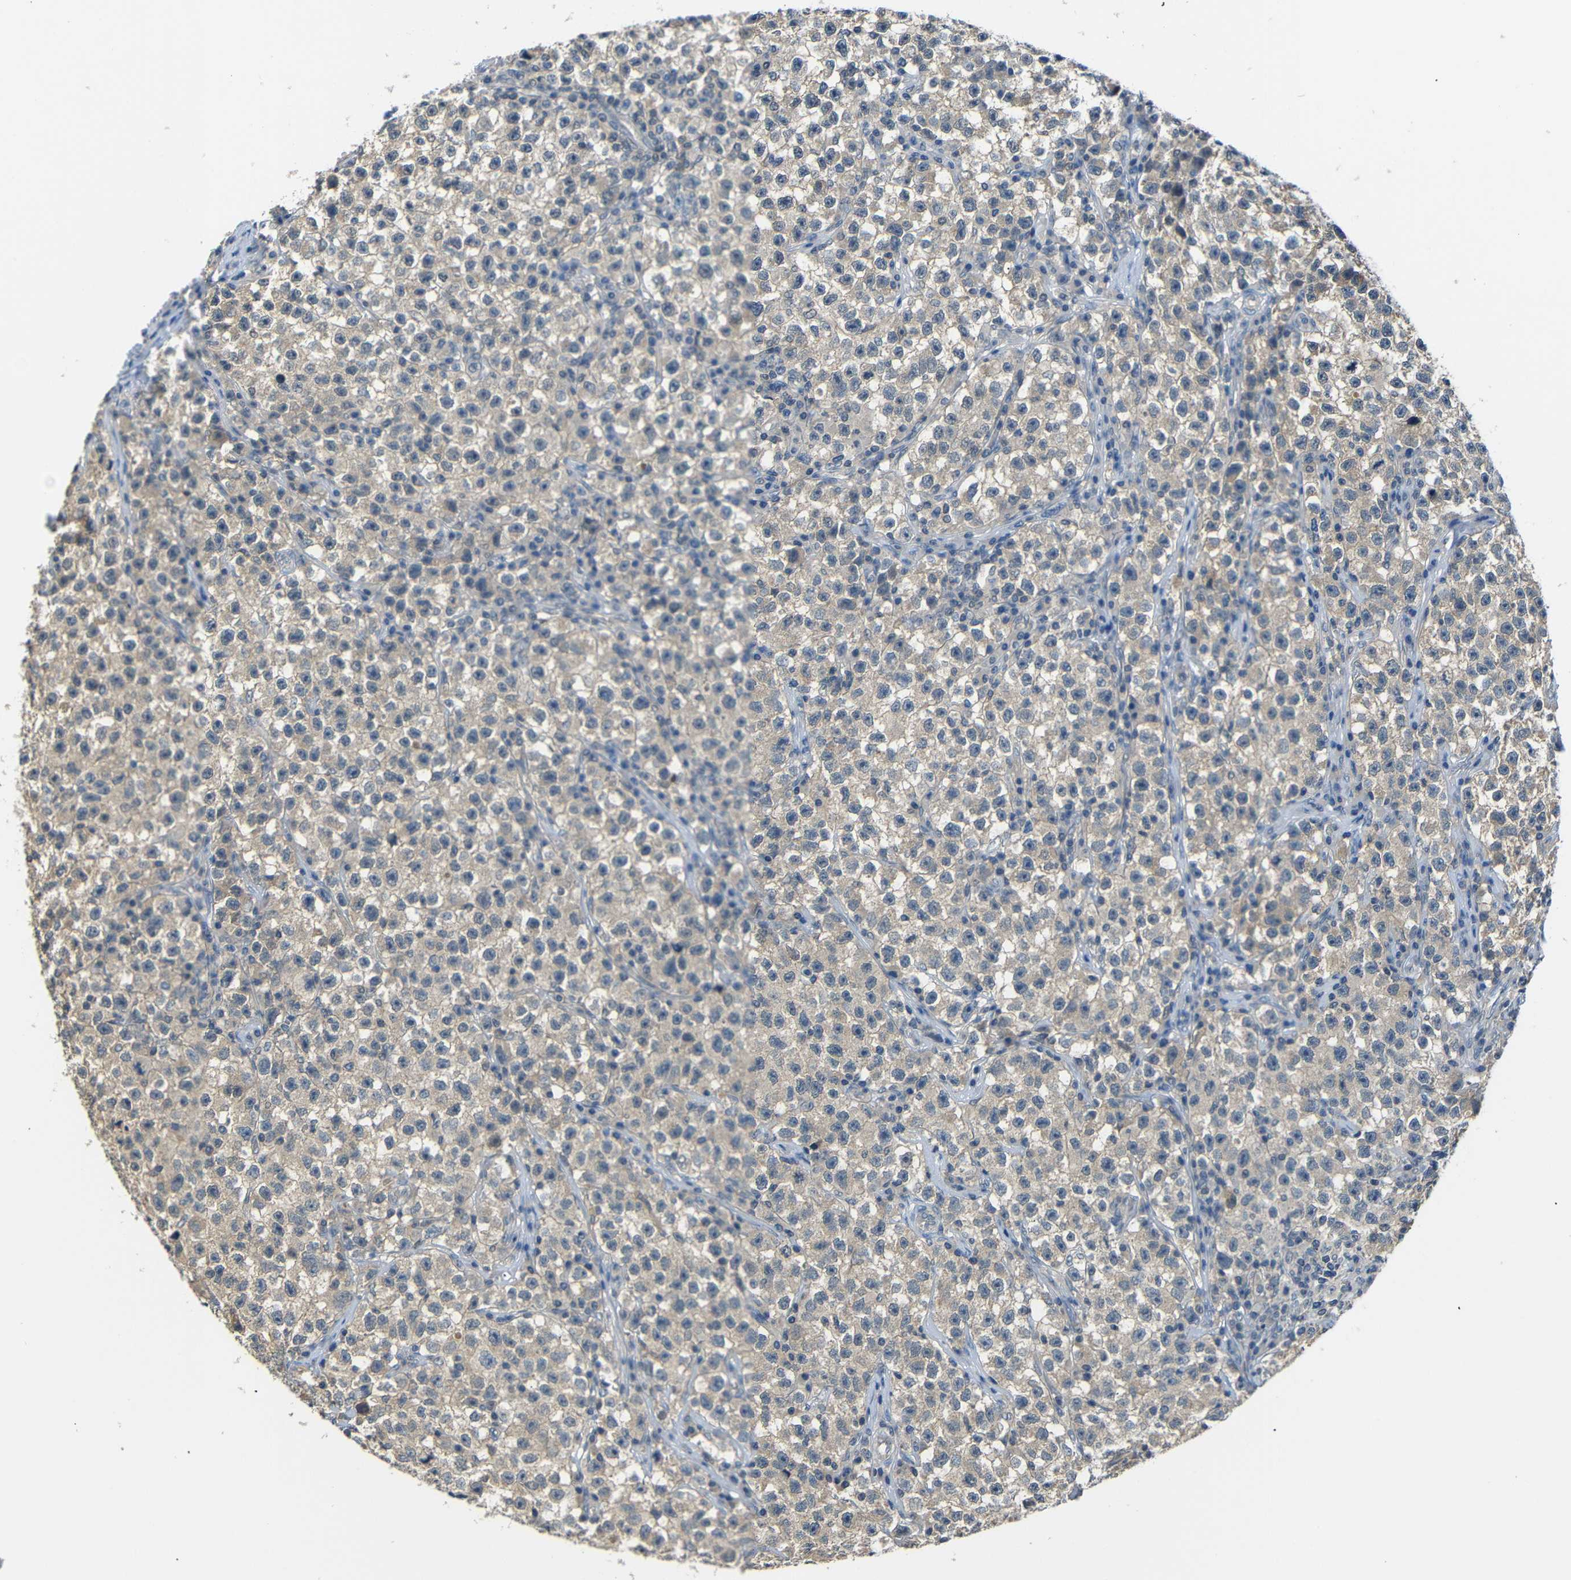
{"staining": {"intensity": "negative", "quantity": "none", "location": "none"}, "tissue": "testis cancer", "cell_type": "Tumor cells", "image_type": "cancer", "snomed": [{"axis": "morphology", "description": "Seminoma, NOS"}, {"axis": "topography", "description": "Testis"}], "caption": "DAB immunohistochemical staining of human seminoma (testis) displays no significant staining in tumor cells.", "gene": "SFN", "patient": {"sex": "male", "age": 22}}